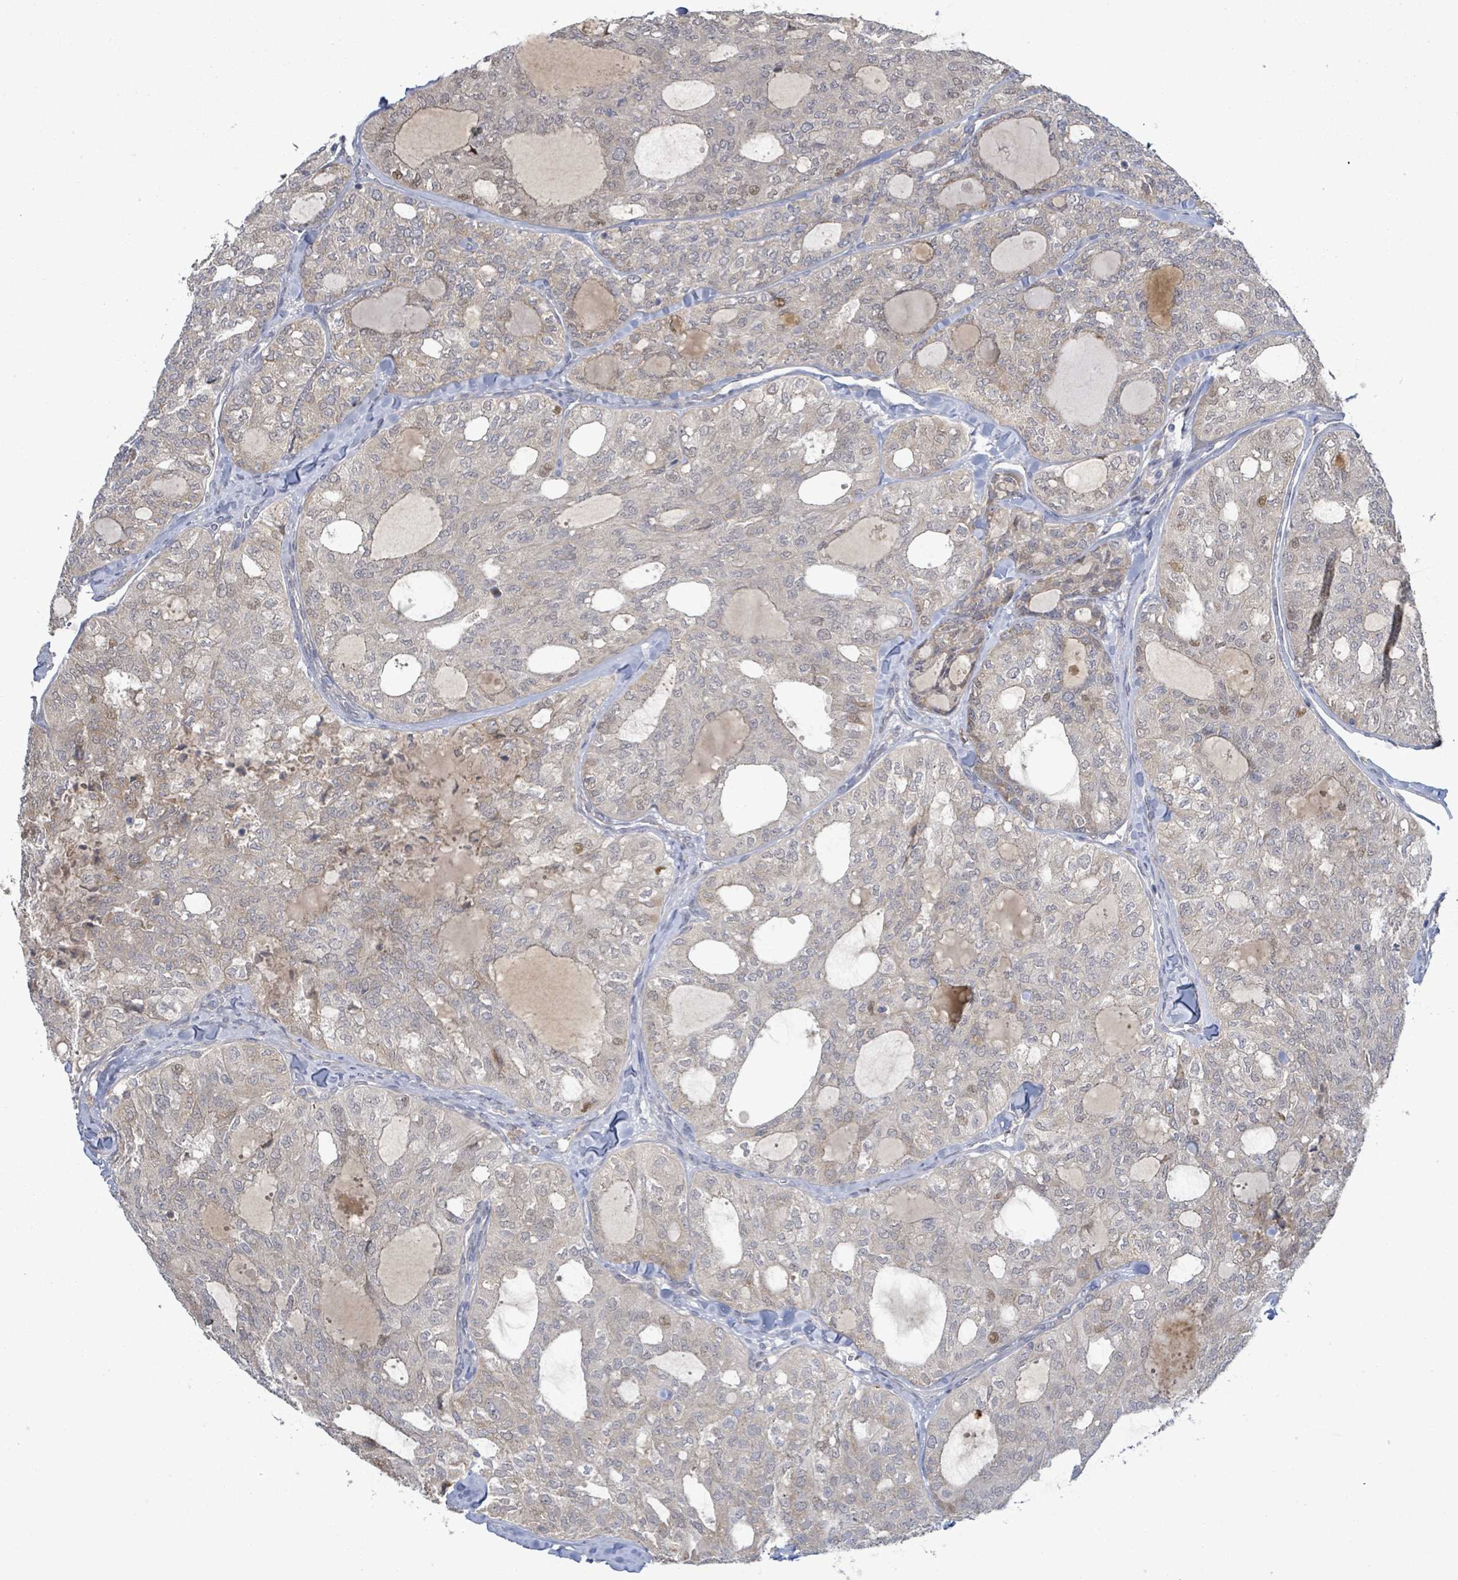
{"staining": {"intensity": "moderate", "quantity": "25%-75%", "location": "cytoplasmic/membranous"}, "tissue": "thyroid cancer", "cell_type": "Tumor cells", "image_type": "cancer", "snomed": [{"axis": "morphology", "description": "Follicular adenoma carcinoma, NOS"}, {"axis": "topography", "description": "Thyroid gland"}], "caption": "Protein expression analysis of thyroid cancer shows moderate cytoplasmic/membranous staining in about 25%-75% of tumor cells.", "gene": "SLIT3", "patient": {"sex": "male", "age": 75}}